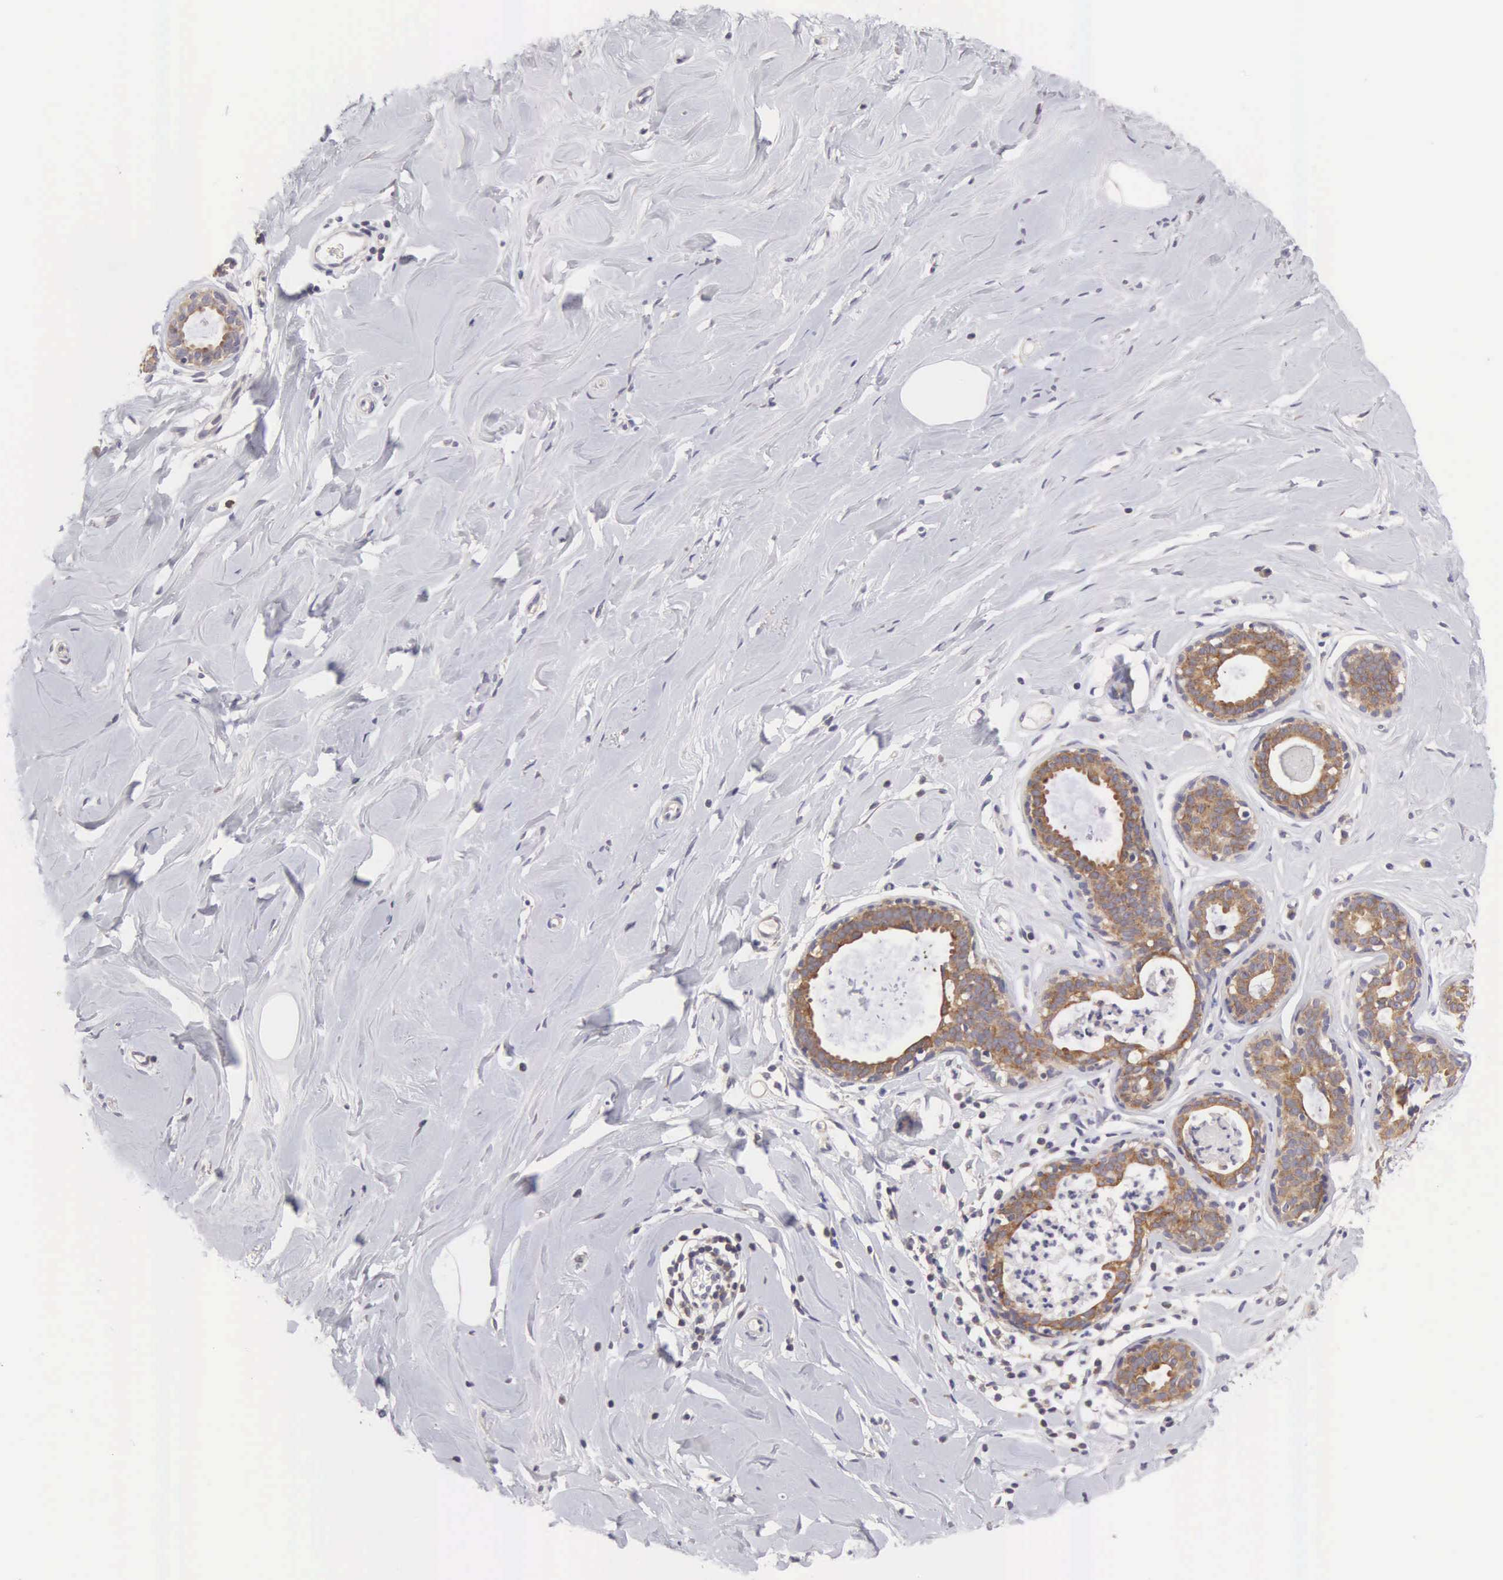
{"staining": {"intensity": "negative", "quantity": "none", "location": "none"}, "tissue": "breast", "cell_type": "Adipocytes", "image_type": "normal", "snomed": [{"axis": "morphology", "description": "Normal tissue, NOS"}, {"axis": "topography", "description": "Breast"}], "caption": "This micrograph is of unremarkable breast stained with immunohistochemistry to label a protein in brown with the nuclei are counter-stained blue. There is no expression in adipocytes.", "gene": "TXLNG", "patient": {"sex": "female", "age": 44}}